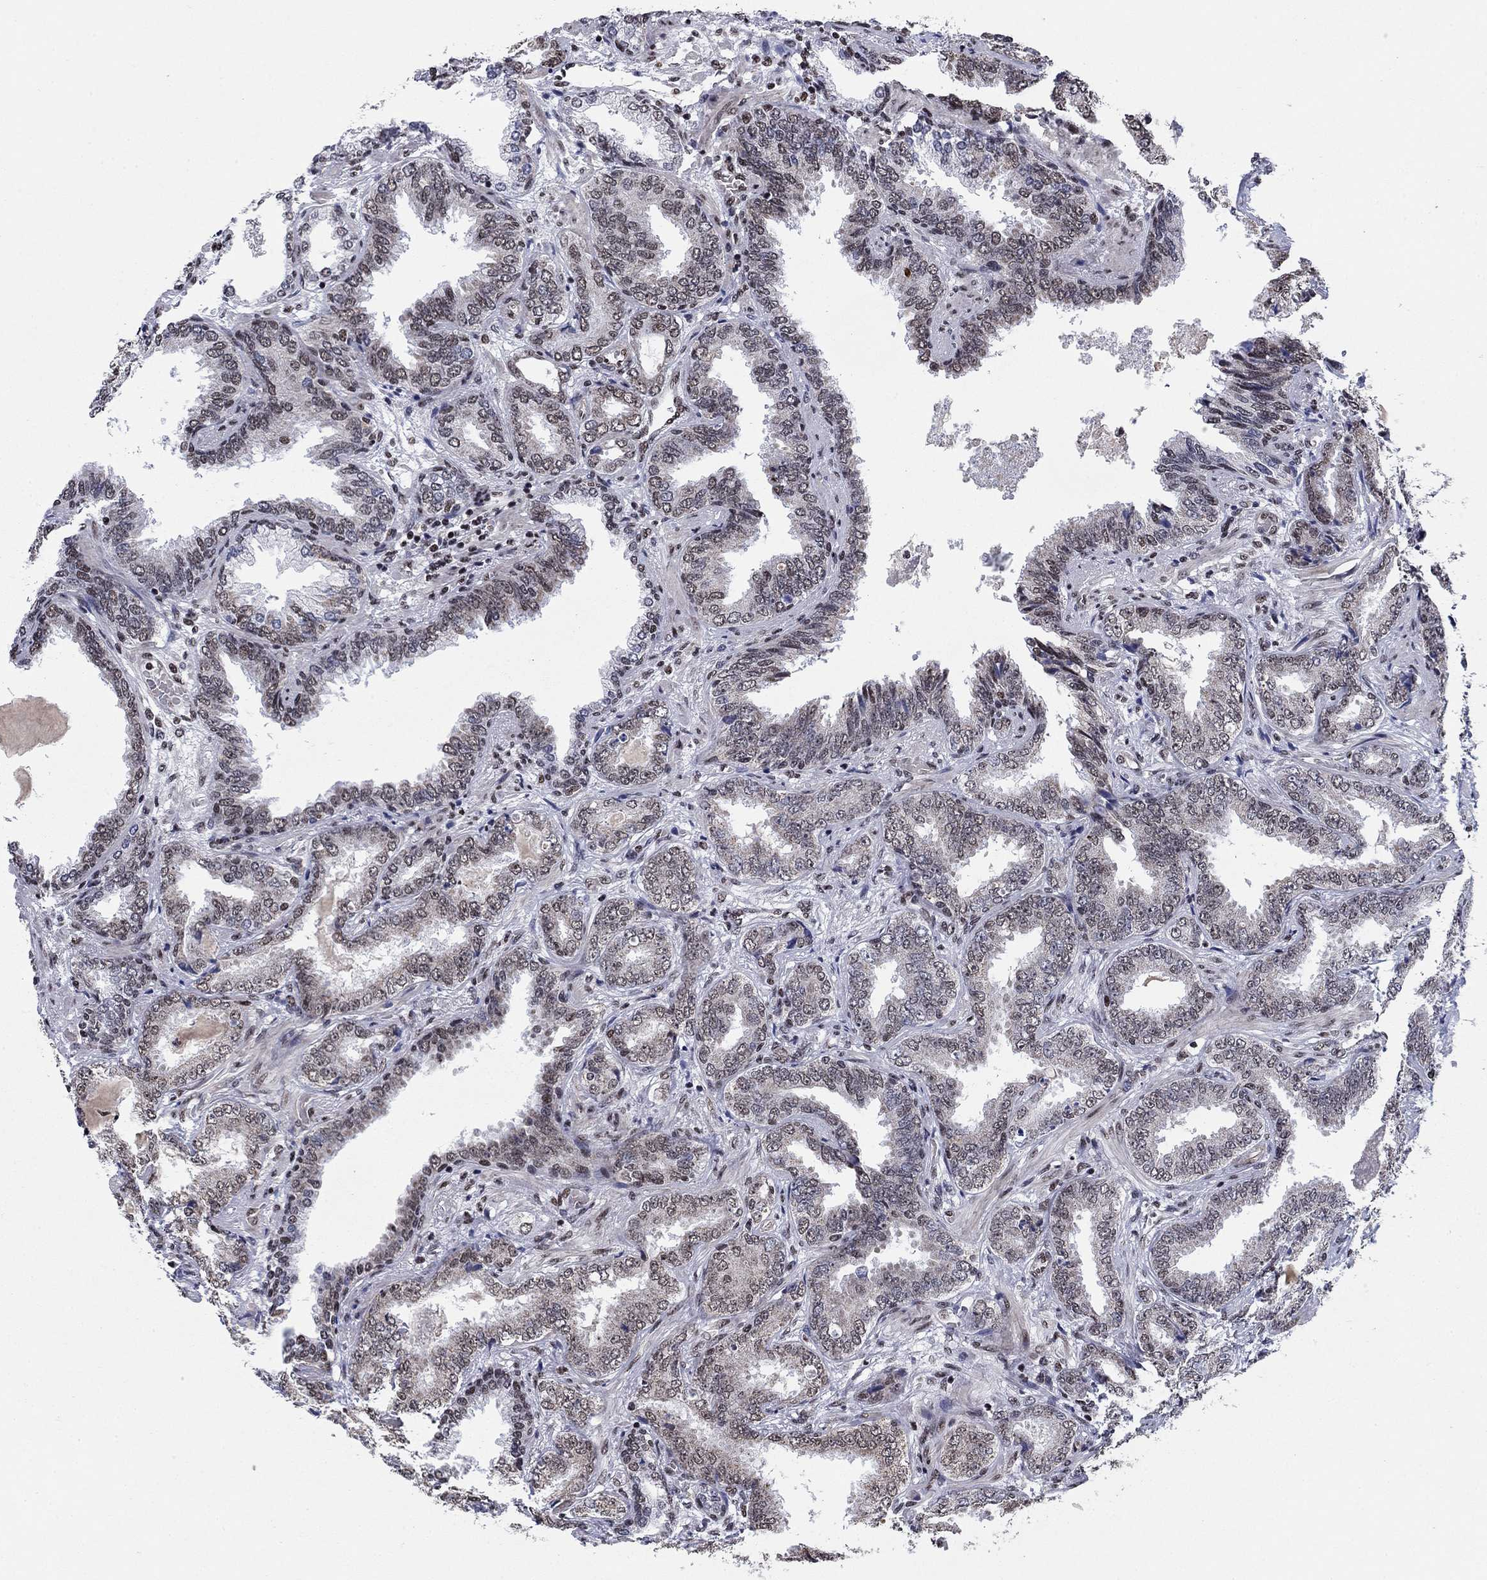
{"staining": {"intensity": "weak", "quantity": "25%-75%", "location": "cytoplasmic/membranous,nuclear"}, "tissue": "prostate cancer", "cell_type": "Tumor cells", "image_type": "cancer", "snomed": [{"axis": "morphology", "description": "Adenocarcinoma, Low grade"}, {"axis": "topography", "description": "Prostate"}], "caption": "IHC of prostate cancer (adenocarcinoma (low-grade)) displays low levels of weak cytoplasmic/membranous and nuclear positivity in about 25%-75% of tumor cells.", "gene": "N4BP2", "patient": {"sex": "male", "age": 68}}